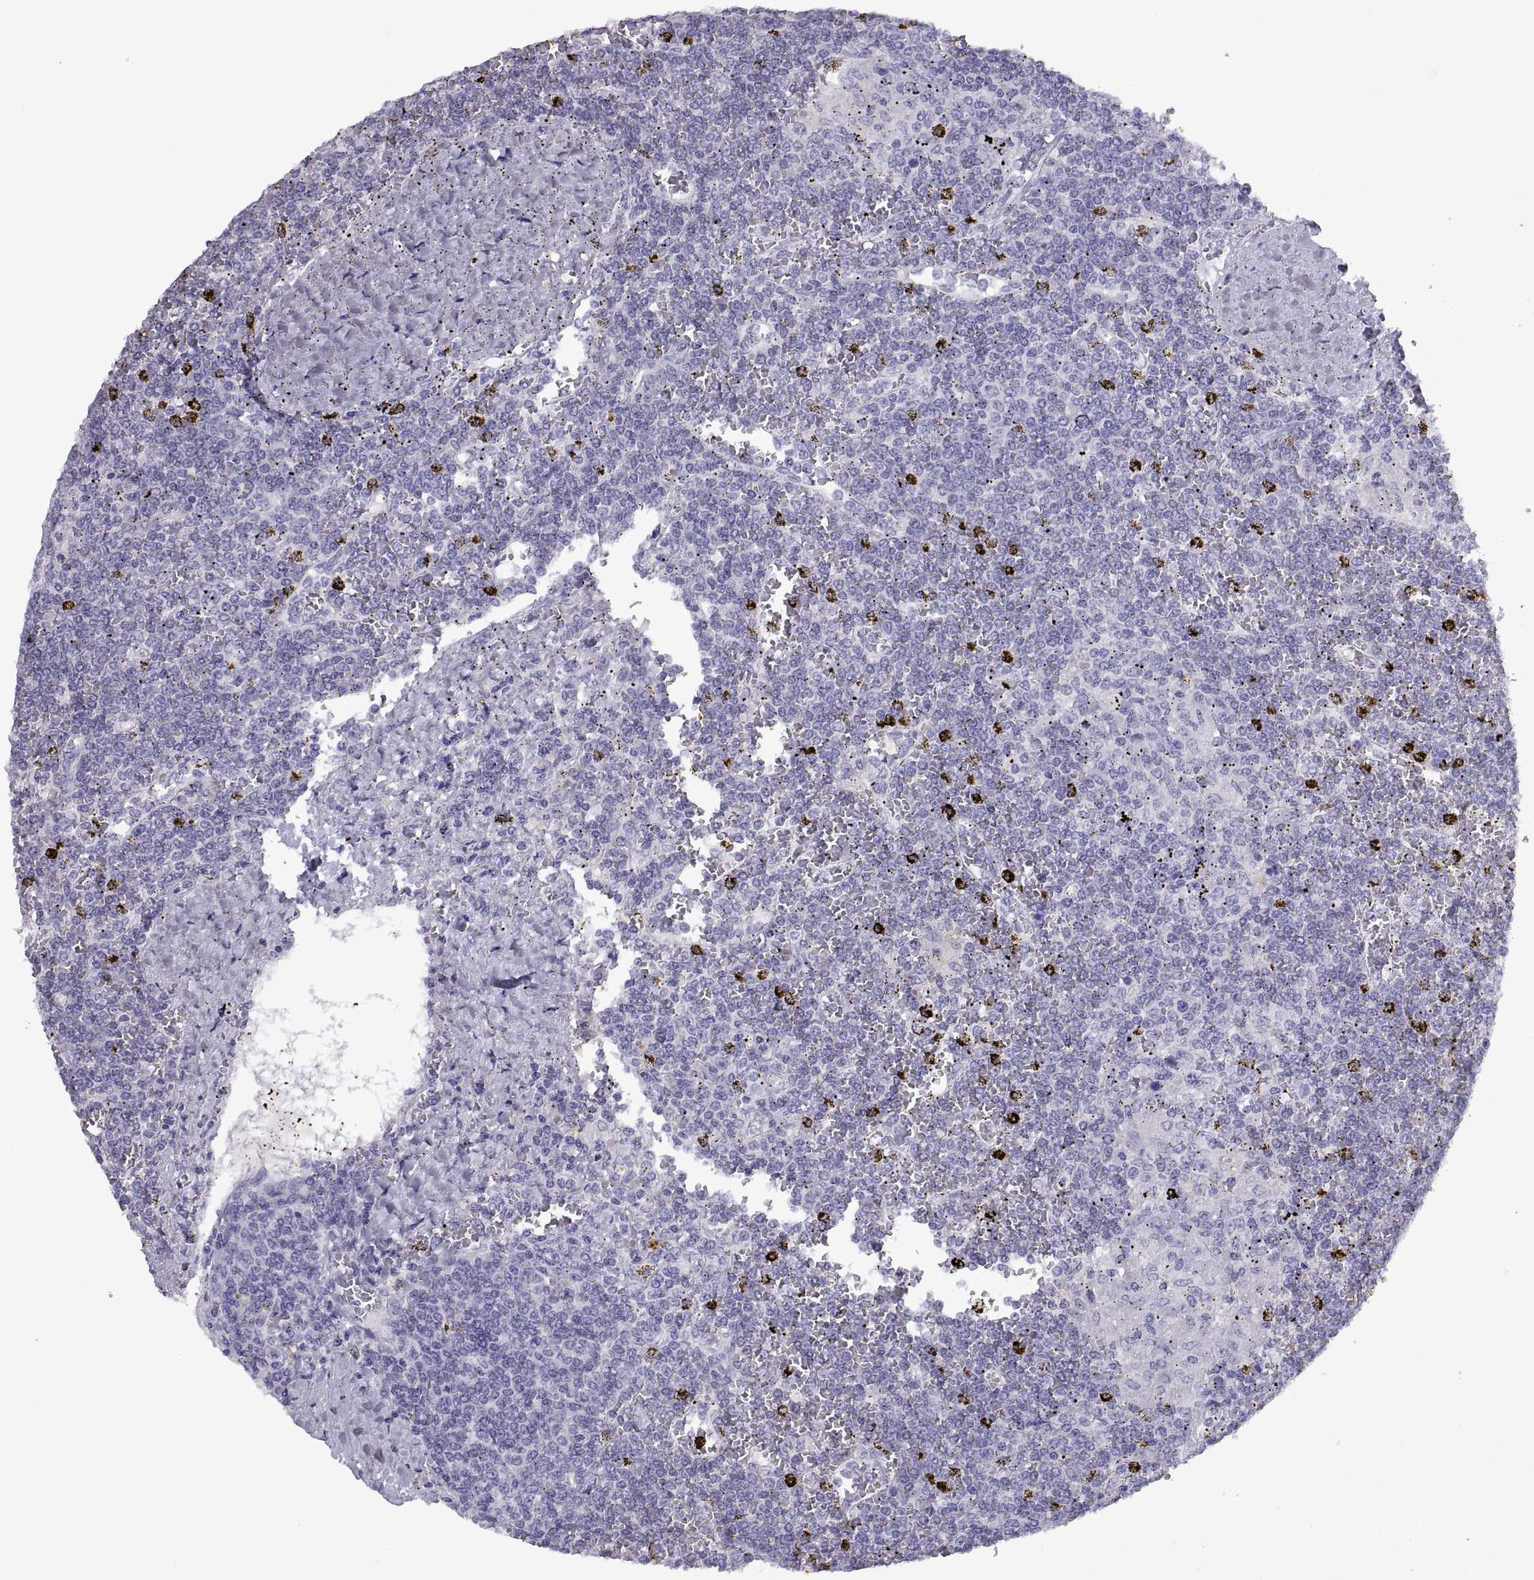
{"staining": {"intensity": "negative", "quantity": "none", "location": "none"}, "tissue": "lymphoma", "cell_type": "Tumor cells", "image_type": "cancer", "snomed": [{"axis": "morphology", "description": "Malignant lymphoma, non-Hodgkin's type, Low grade"}, {"axis": "topography", "description": "Spleen"}], "caption": "Immunohistochemistry (IHC) micrograph of lymphoma stained for a protein (brown), which displays no positivity in tumor cells.", "gene": "RGS20", "patient": {"sex": "female", "age": 19}}